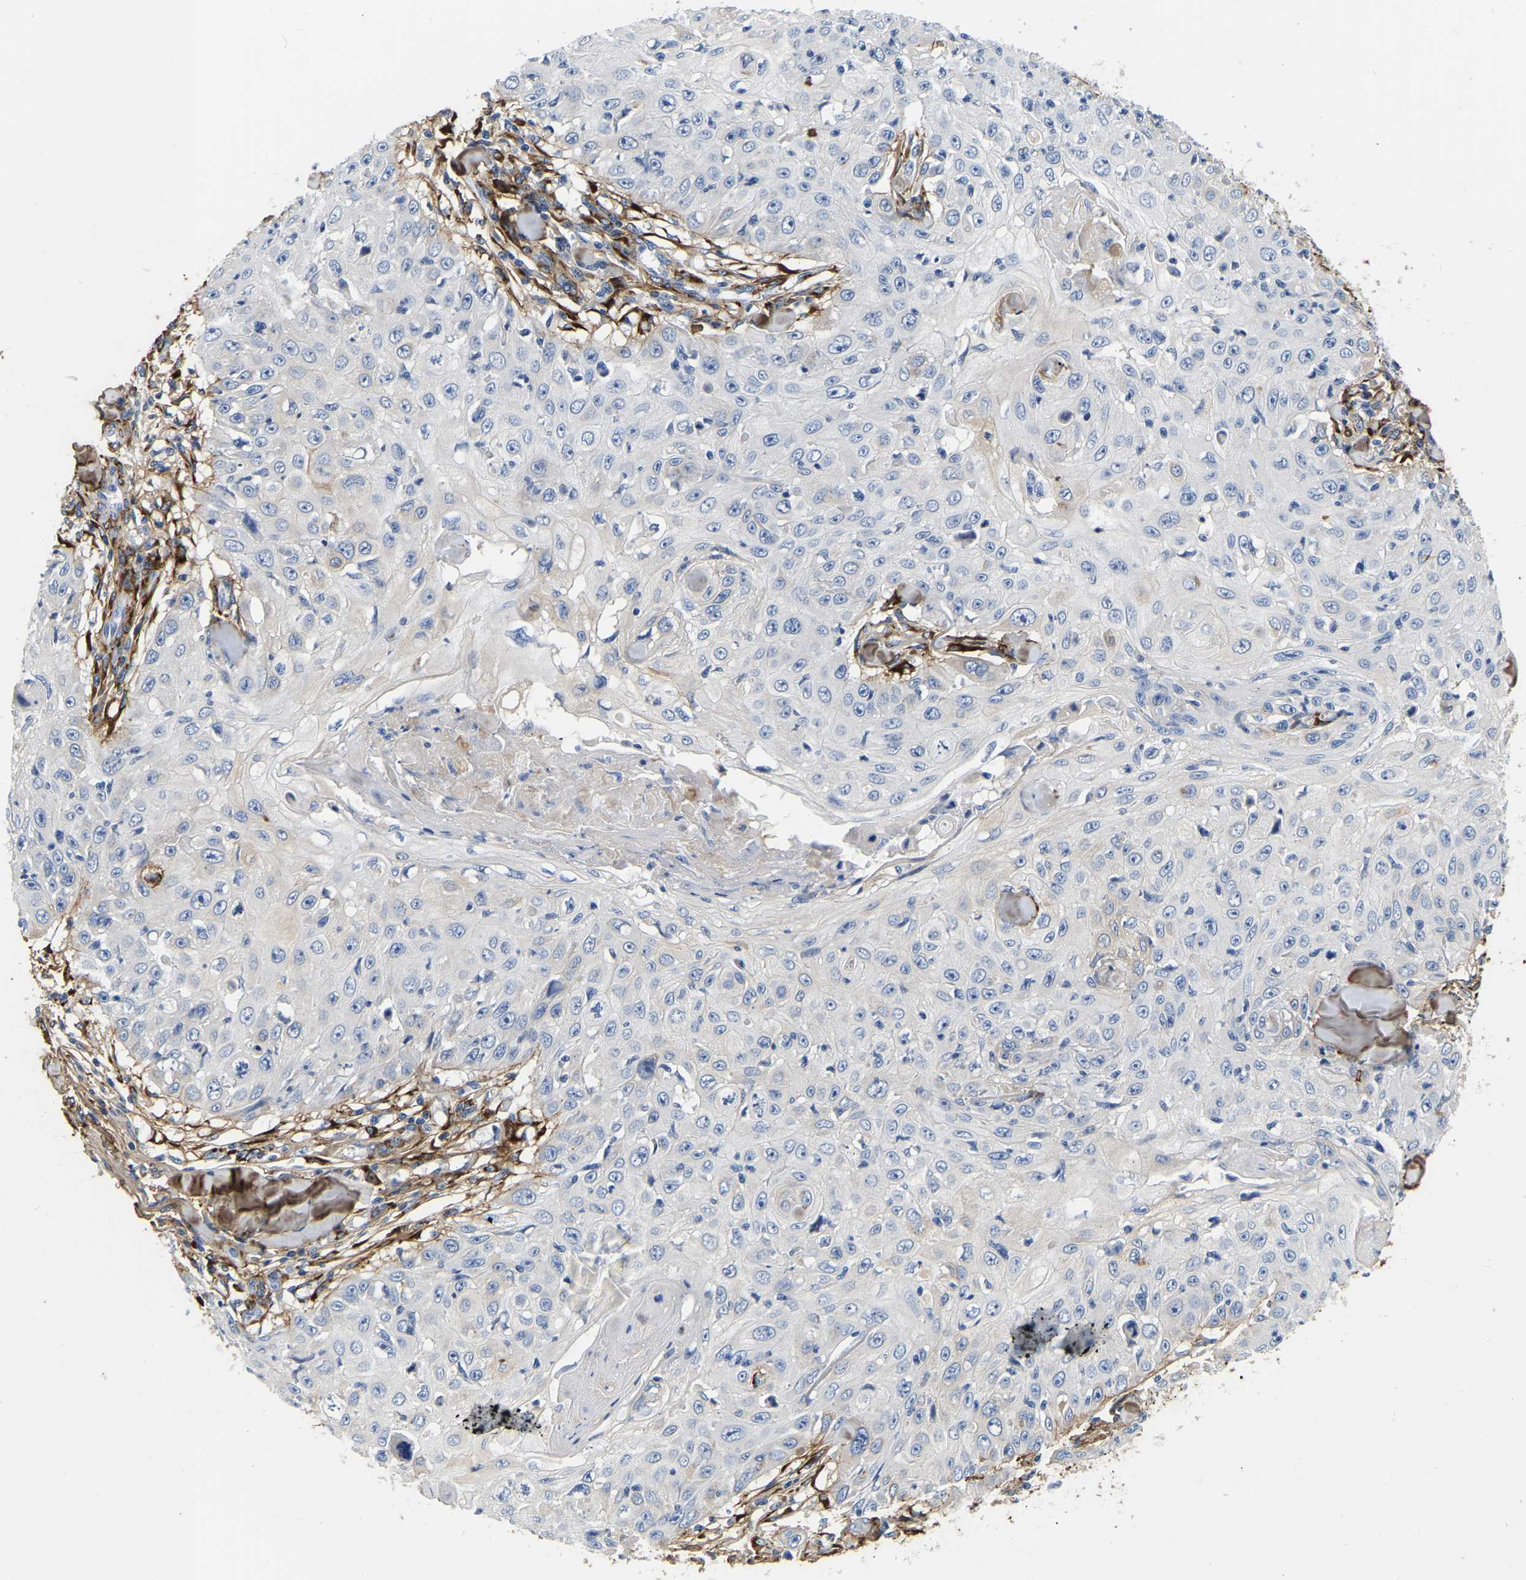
{"staining": {"intensity": "negative", "quantity": "none", "location": "none"}, "tissue": "skin cancer", "cell_type": "Tumor cells", "image_type": "cancer", "snomed": [{"axis": "morphology", "description": "Squamous cell carcinoma, NOS"}, {"axis": "topography", "description": "Skin"}], "caption": "Tumor cells are negative for protein expression in human skin cancer. (DAB (3,3'-diaminobenzidine) immunohistochemistry with hematoxylin counter stain).", "gene": "COL6A1", "patient": {"sex": "male", "age": 86}}